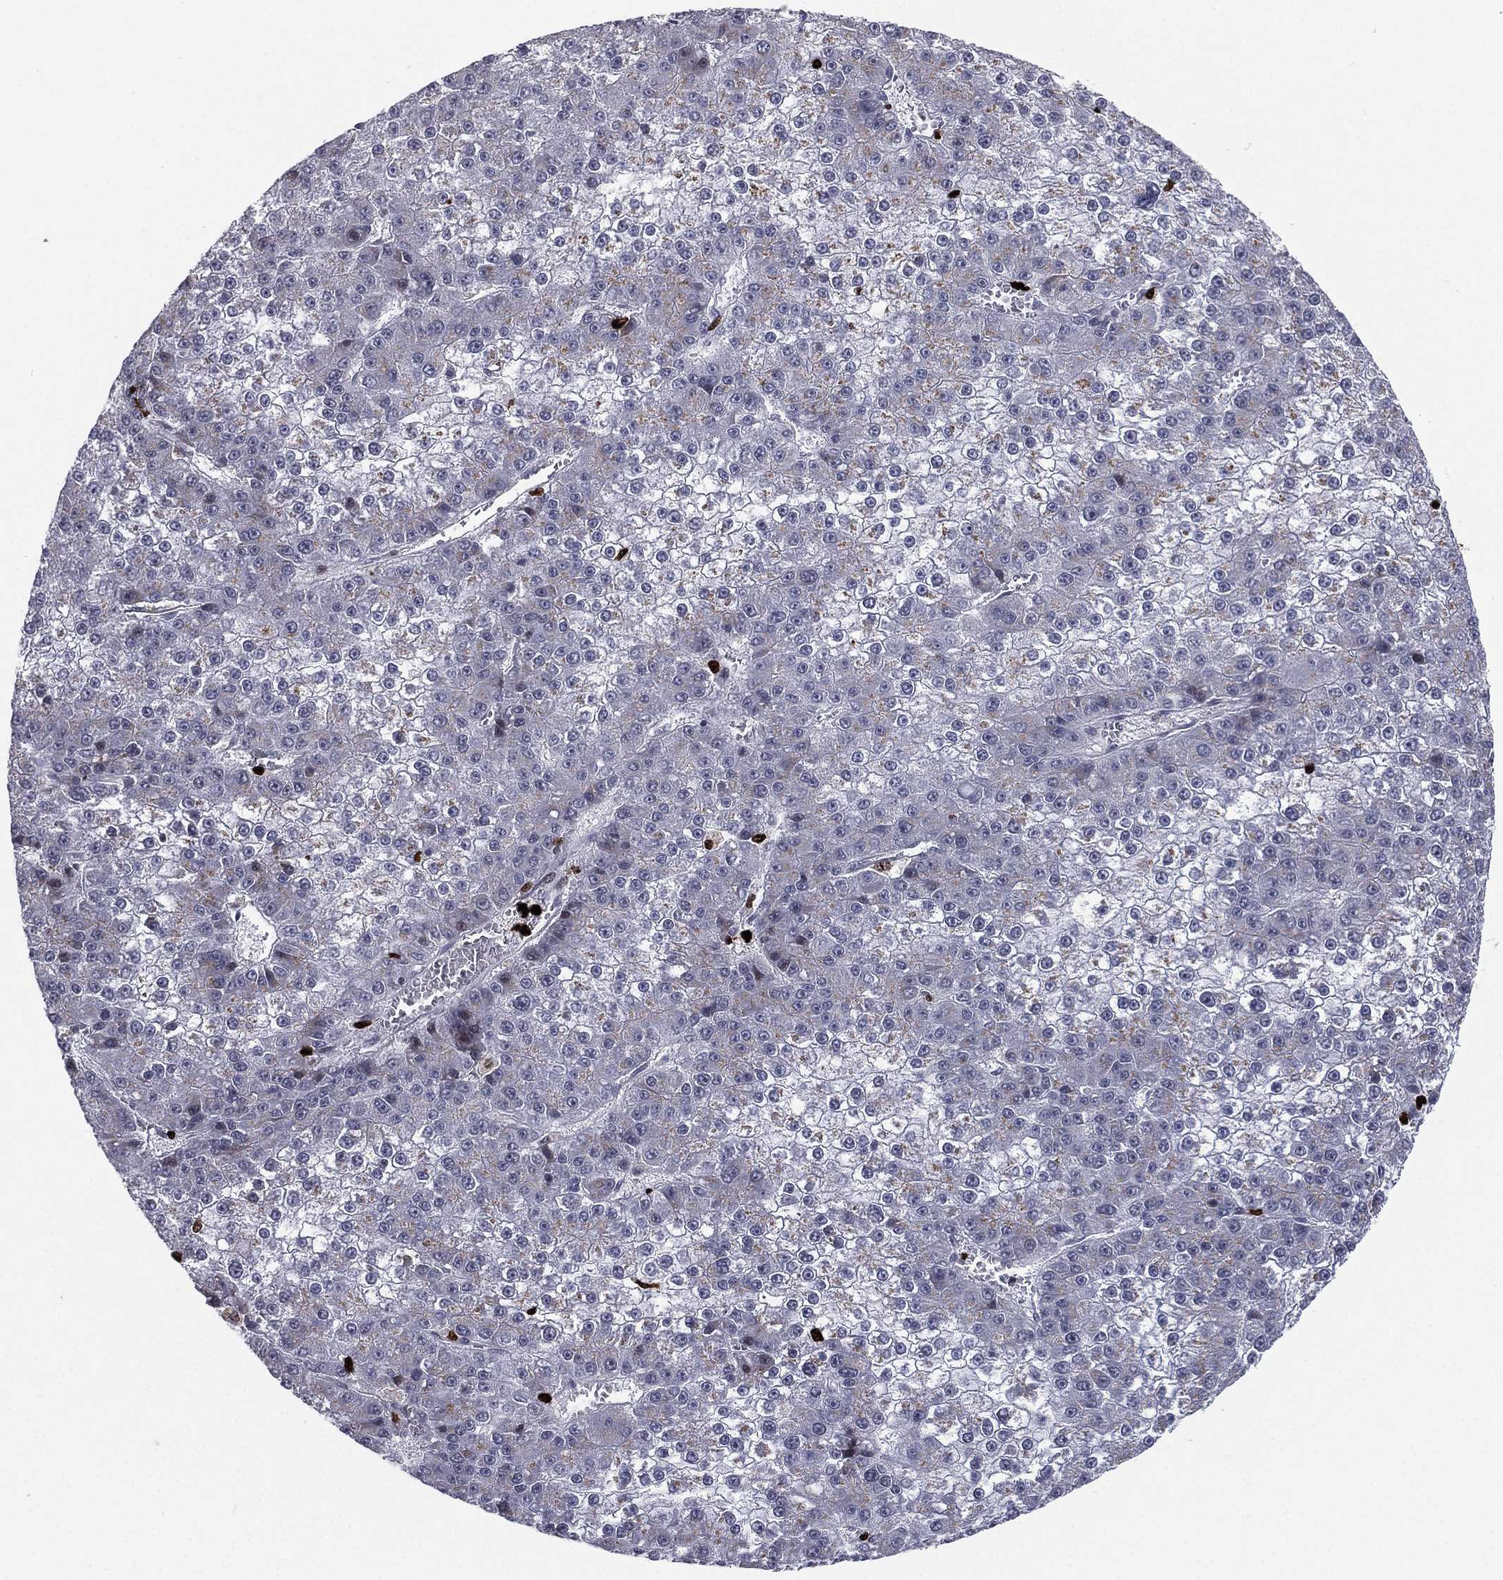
{"staining": {"intensity": "negative", "quantity": "none", "location": "none"}, "tissue": "liver cancer", "cell_type": "Tumor cells", "image_type": "cancer", "snomed": [{"axis": "morphology", "description": "Carcinoma, Hepatocellular, NOS"}, {"axis": "topography", "description": "Liver"}], "caption": "Immunohistochemistry micrograph of human liver hepatocellular carcinoma stained for a protein (brown), which reveals no positivity in tumor cells. Nuclei are stained in blue.", "gene": "MNDA", "patient": {"sex": "female", "age": 73}}